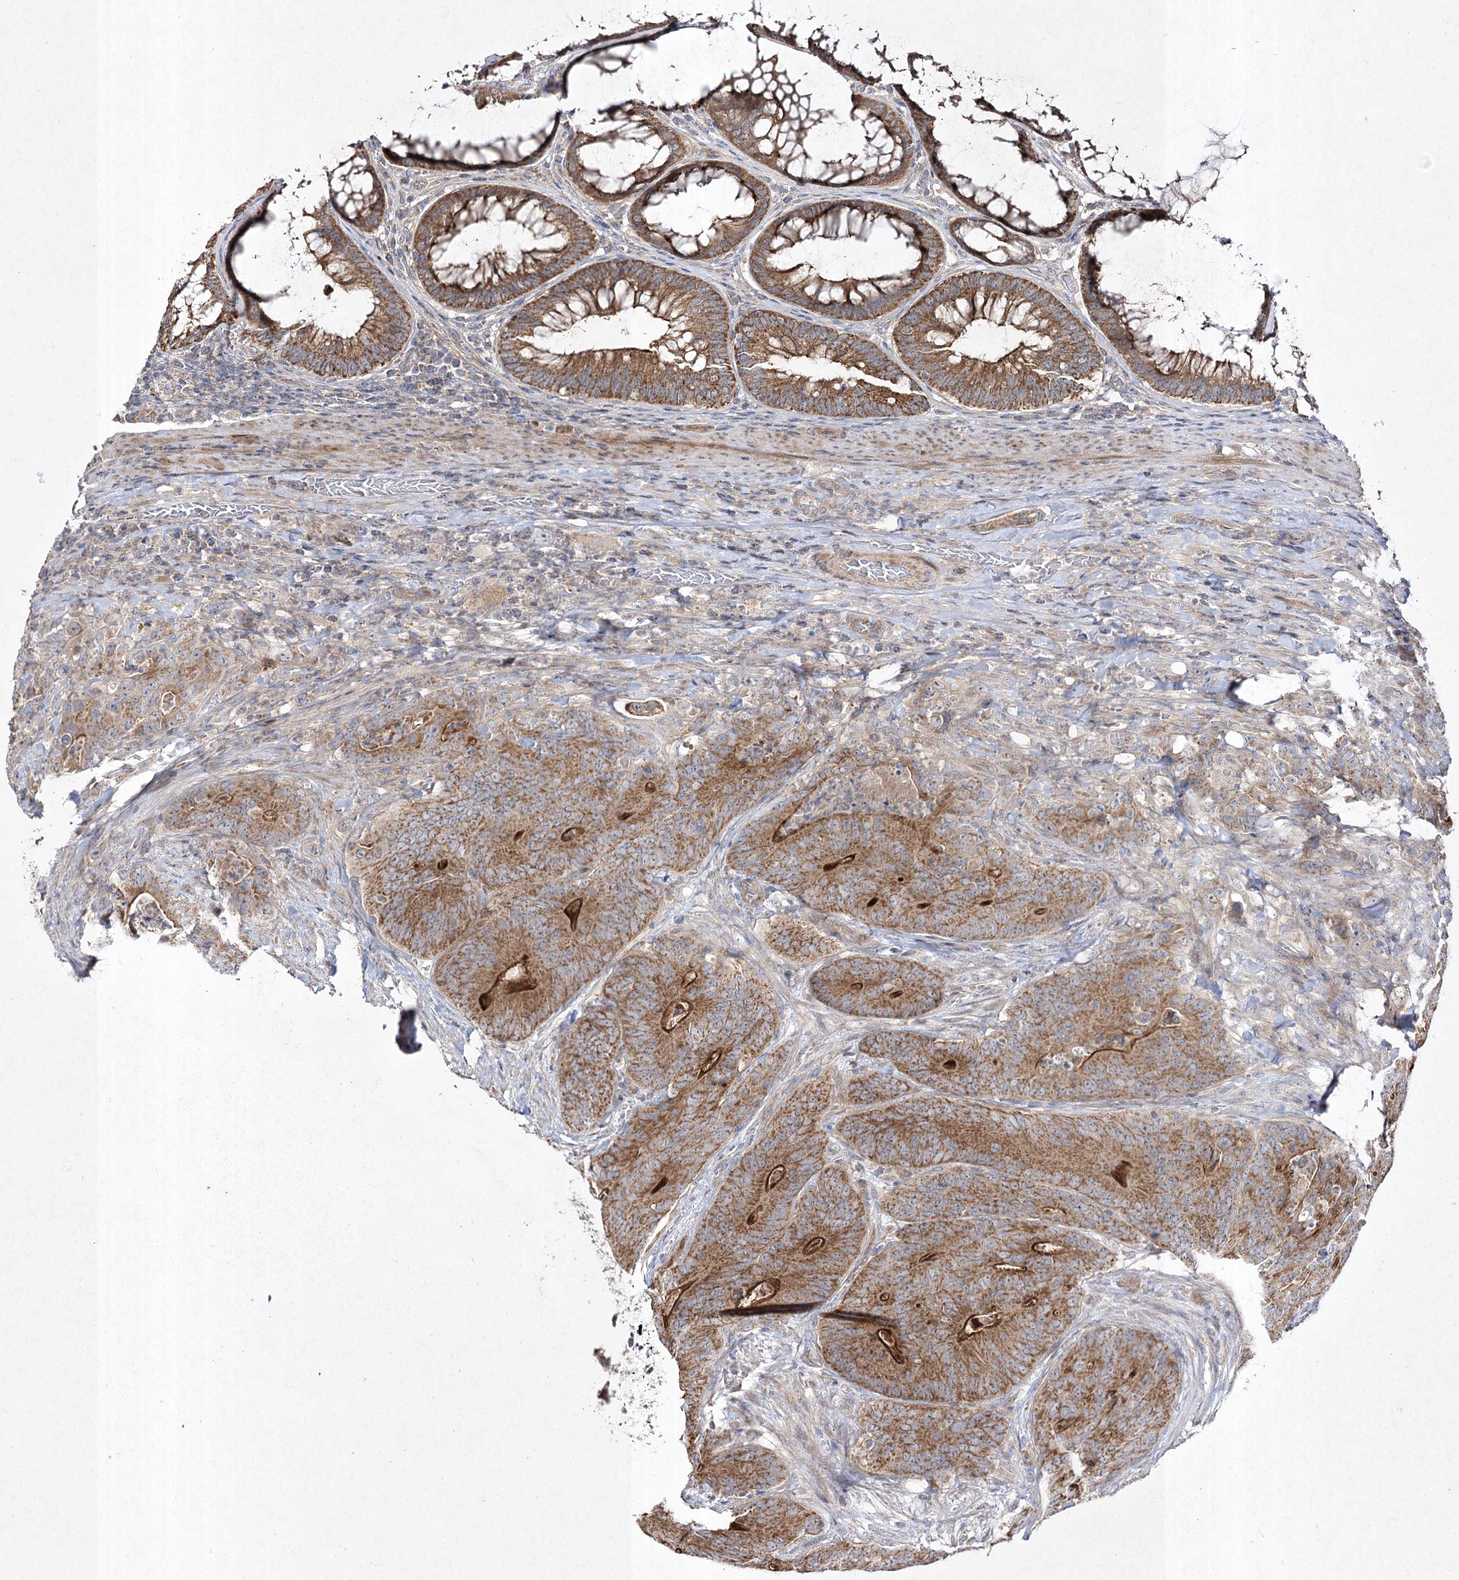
{"staining": {"intensity": "strong", "quantity": ">75%", "location": "cytoplasmic/membranous"}, "tissue": "colorectal cancer", "cell_type": "Tumor cells", "image_type": "cancer", "snomed": [{"axis": "morphology", "description": "Normal tissue, NOS"}, {"axis": "topography", "description": "Colon"}], "caption": "The image demonstrates staining of colorectal cancer, revealing strong cytoplasmic/membranous protein positivity (brown color) within tumor cells.", "gene": "FANCL", "patient": {"sex": "female", "age": 82}}